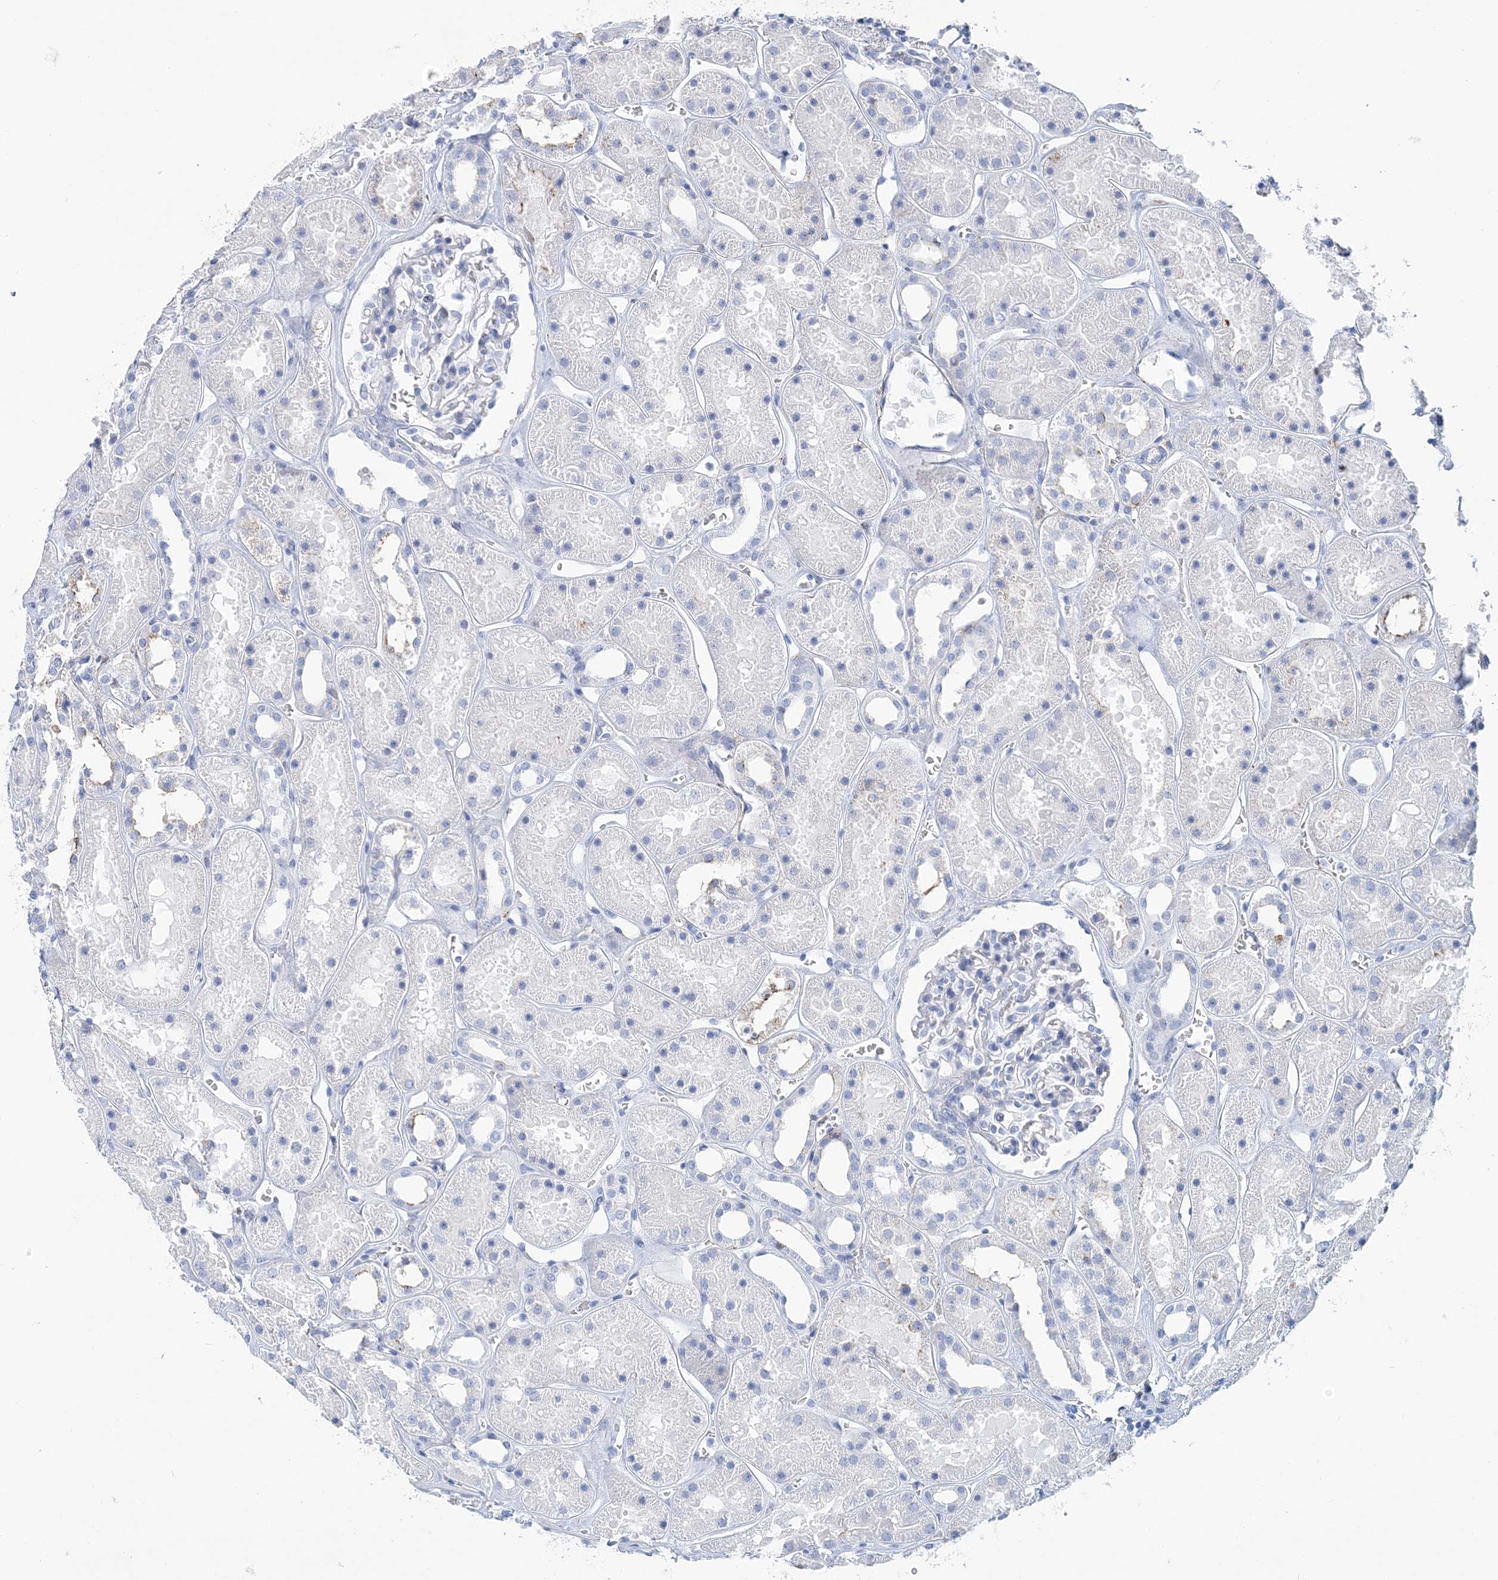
{"staining": {"intensity": "negative", "quantity": "none", "location": "none"}, "tissue": "kidney", "cell_type": "Cells in glomeruli", "image_type": "normal", "snomed": [{"axis": "morphology", "description": "Normal tissue, NOS"}, {"axis": "topography", "description": "Kidney"}], "caption": "DAB immunohistochemical staining of unremarkable human kidney shows no significant expression in cells in glomeruli.", "gene": "NKX6", "patient": {"sex": "female", "age": 41}}